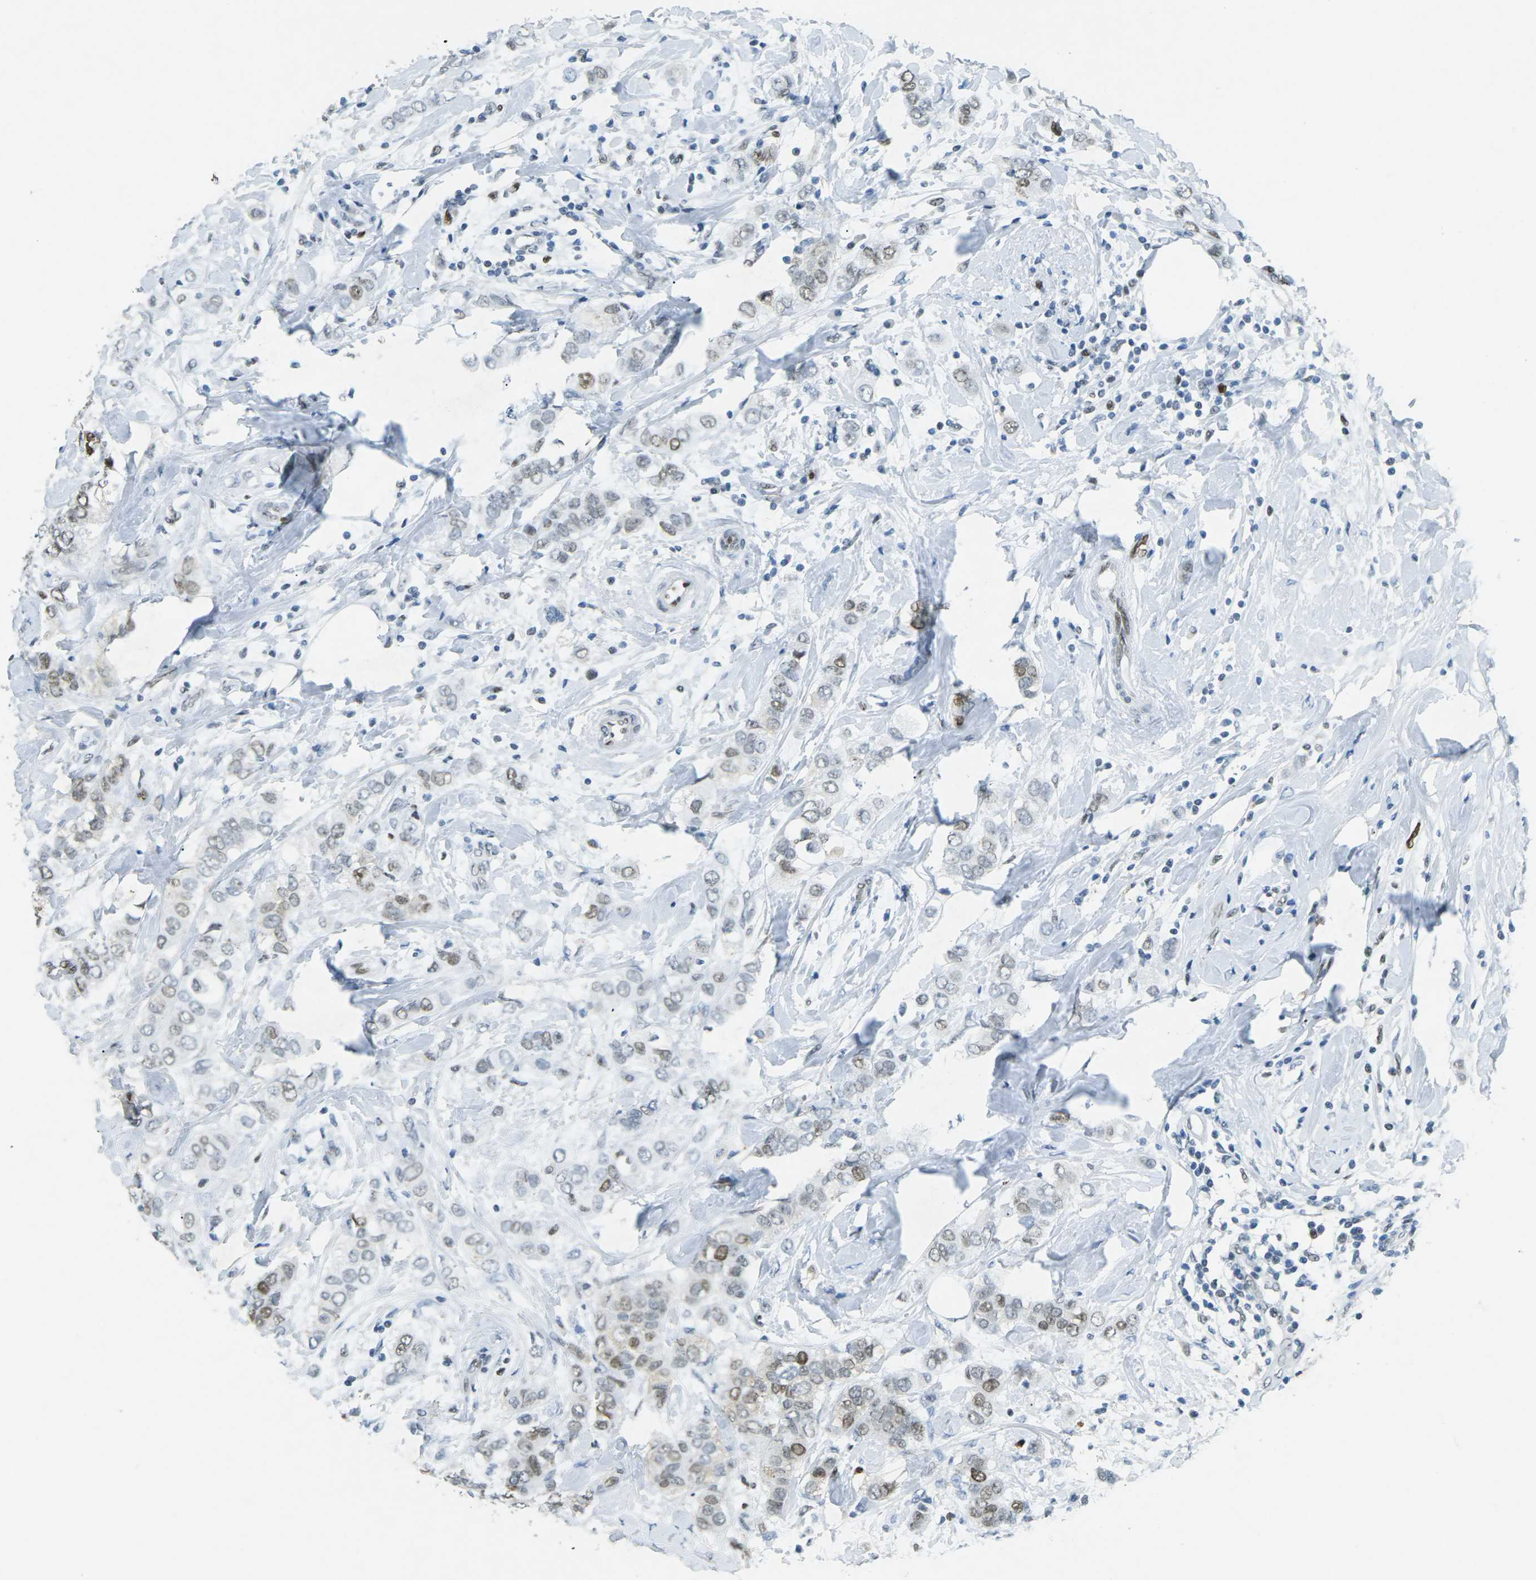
{"staining": {"intensity": "moderate", "quantity": ">75%", "location": "nuclear"}, "tissue": "breast cancer", "cell_type": "Tumor cells", "image_type": "cancer", "snomed": [{"axis": "morphology", "description": "Duct carcinoma"}, {"axis": "topography", "description": "Breast"}], "caption": "Protein analysis of breast cancer tissue exhibits moderate nuclear positivity in about >75% of tumor cells.", "gene": "RB1", "patient": {"sex": "female", "age": 50}}